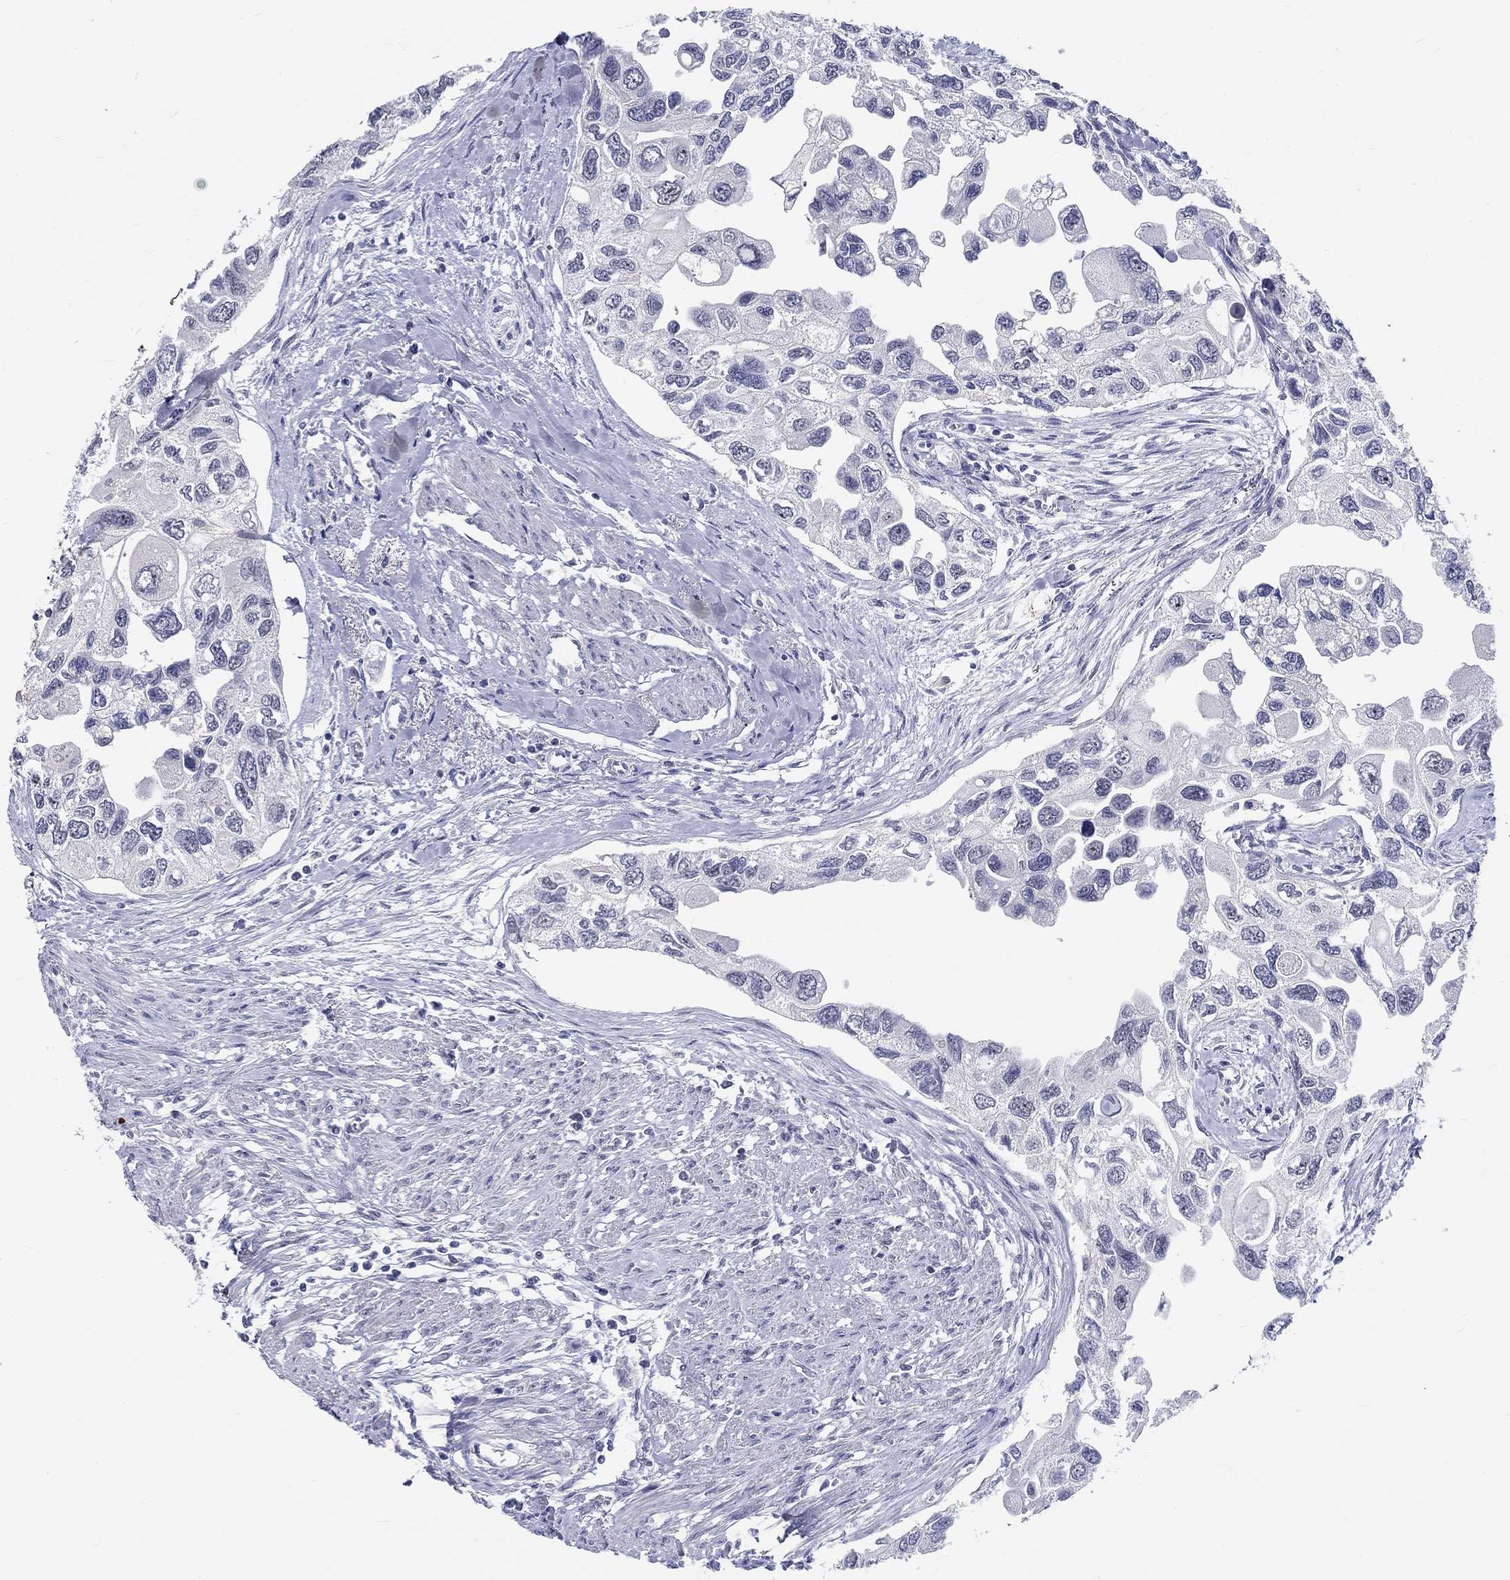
{"staining": {"intensity": "negative", "quantity": "none", "location": "none"}, "tissue": "urothelial cancer", "cell_type": "Tumor cells", "image_type": "cancer", "snomed": [{"axis": "morphology", "description": "Urothelial carcinoma, High grade"}, {"axis": "topography", "description": "Urinary bladder"}], "caption": "High power microscopy photomicrograph of an immunohistochemistry (IHC) micrograph of high-grade urothelial carcinoma, revealing no significant staining in tumor cells.", "gene": "GRIN1", "patient": {"sex": "male", "age": 59}}